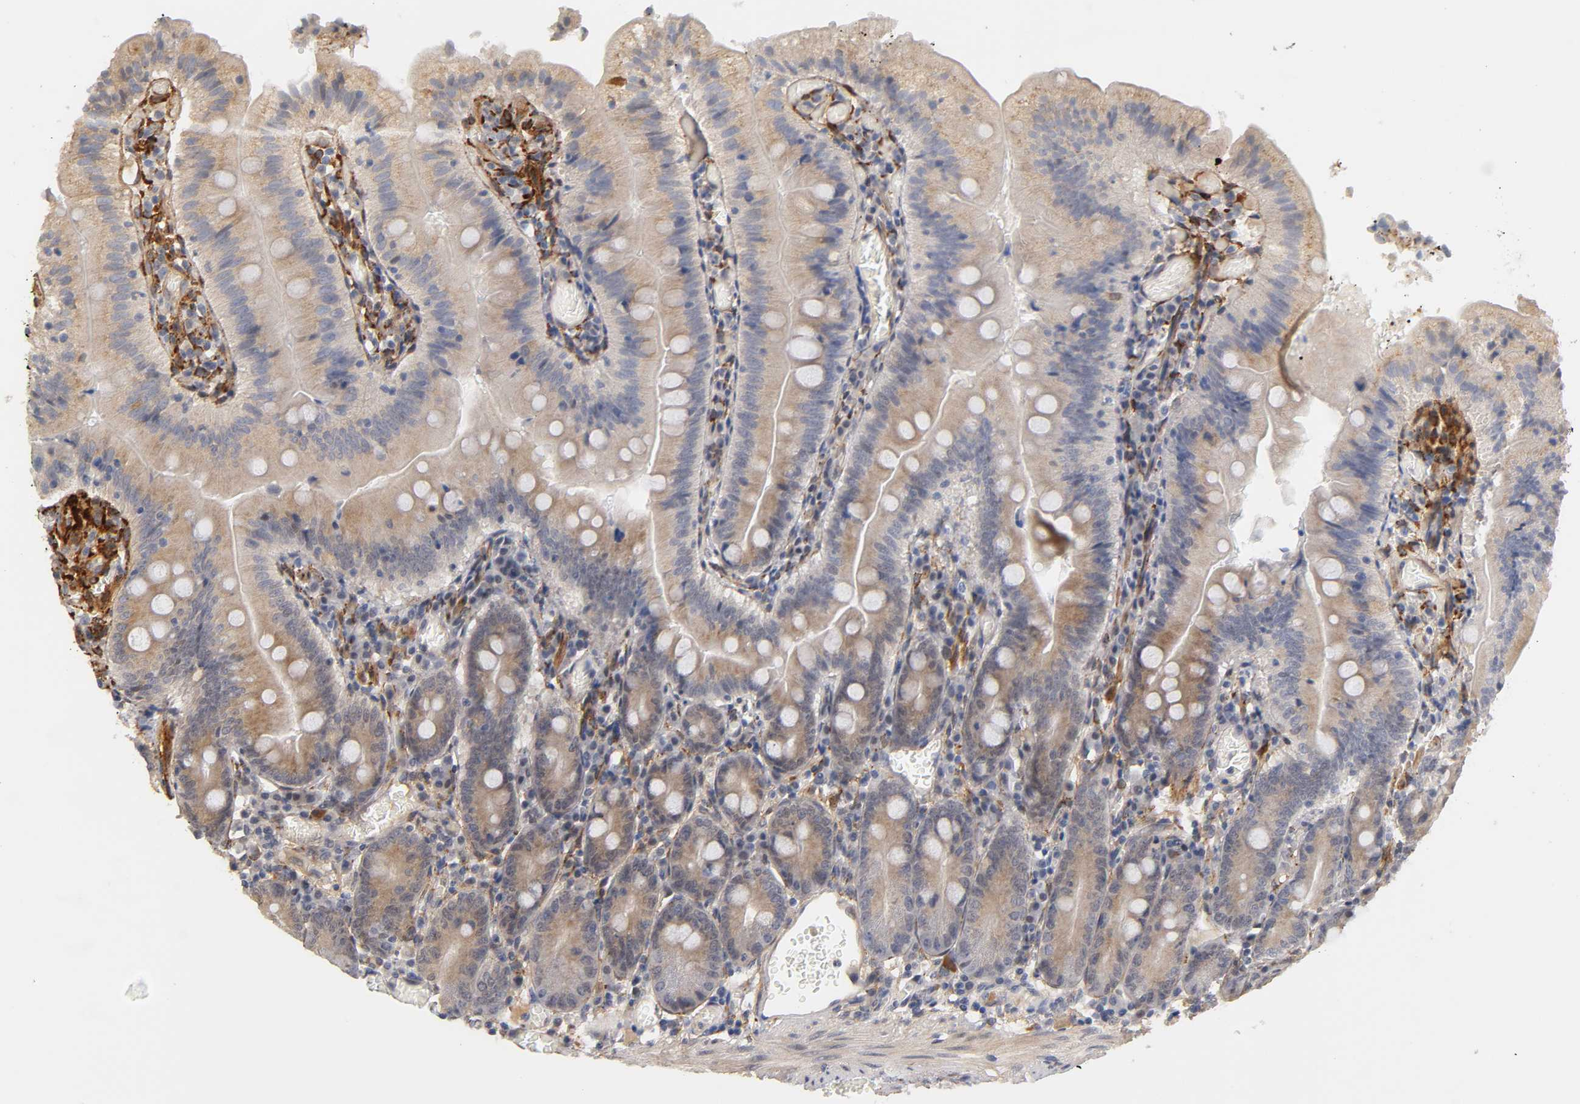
{"staining": {"intensity": "moderate", "quantity": "25%-75%", "location": "cytoplasmic/membranous"}, "tissue": "small intestine", "cell_type": "Glandular cells", "image_type": "normal", "snomed": [{"axis": "morphology", "description": "Normal tissue, NOS"}, {"axis": "topography", "description": "Small intestine"}], "caption": "This is a photomicrograph of immunohistochemistry staining of unremarkable small intestine, which shows moderate expression in the cytoplasmic/membranous of glandular cells.", "gene": "LAMB1", "patient": {"sex": "male", "age": 71}}